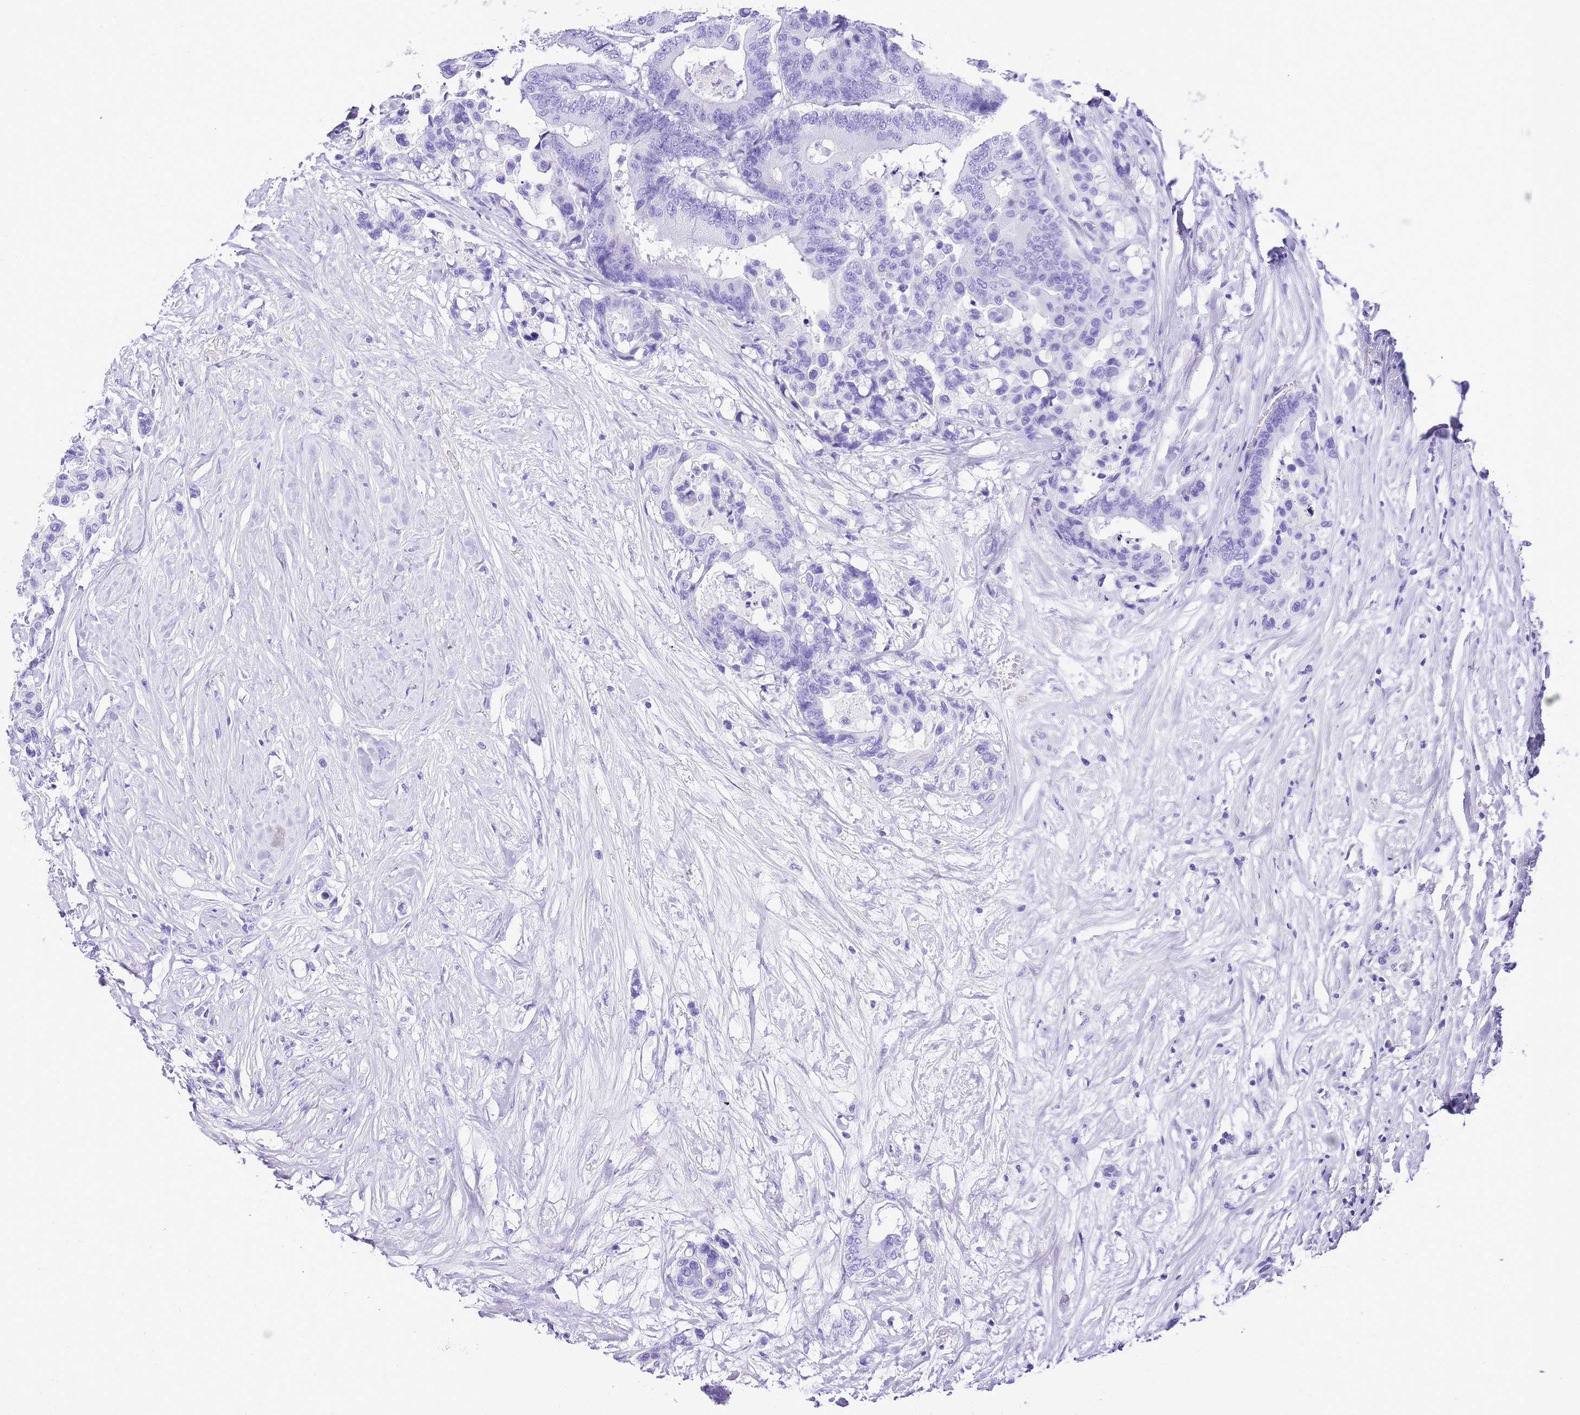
{"staining": {"intensity": "negative", "quantity": "none", "location": "none"}, "tissue": "colorectal cancer", "cell_type": "Tumor cells", "image_type": "cancer", "snomed": [{"axis": "morphology", "description": "Normal tissue, NOS"}, {"axis": "morphology", "description": "Adenocarcinoma, NOS"}, {"axis": "topography", "description": "Colon"}], "caption": "DAB (3,3'-diaminobenzidine) immunohistochemical staining of colorectal adenocarcinoma reveals no significant expression in tumor cells.", "gene": "KCNC1", "patient": {"sex": "male", "age": 82}}